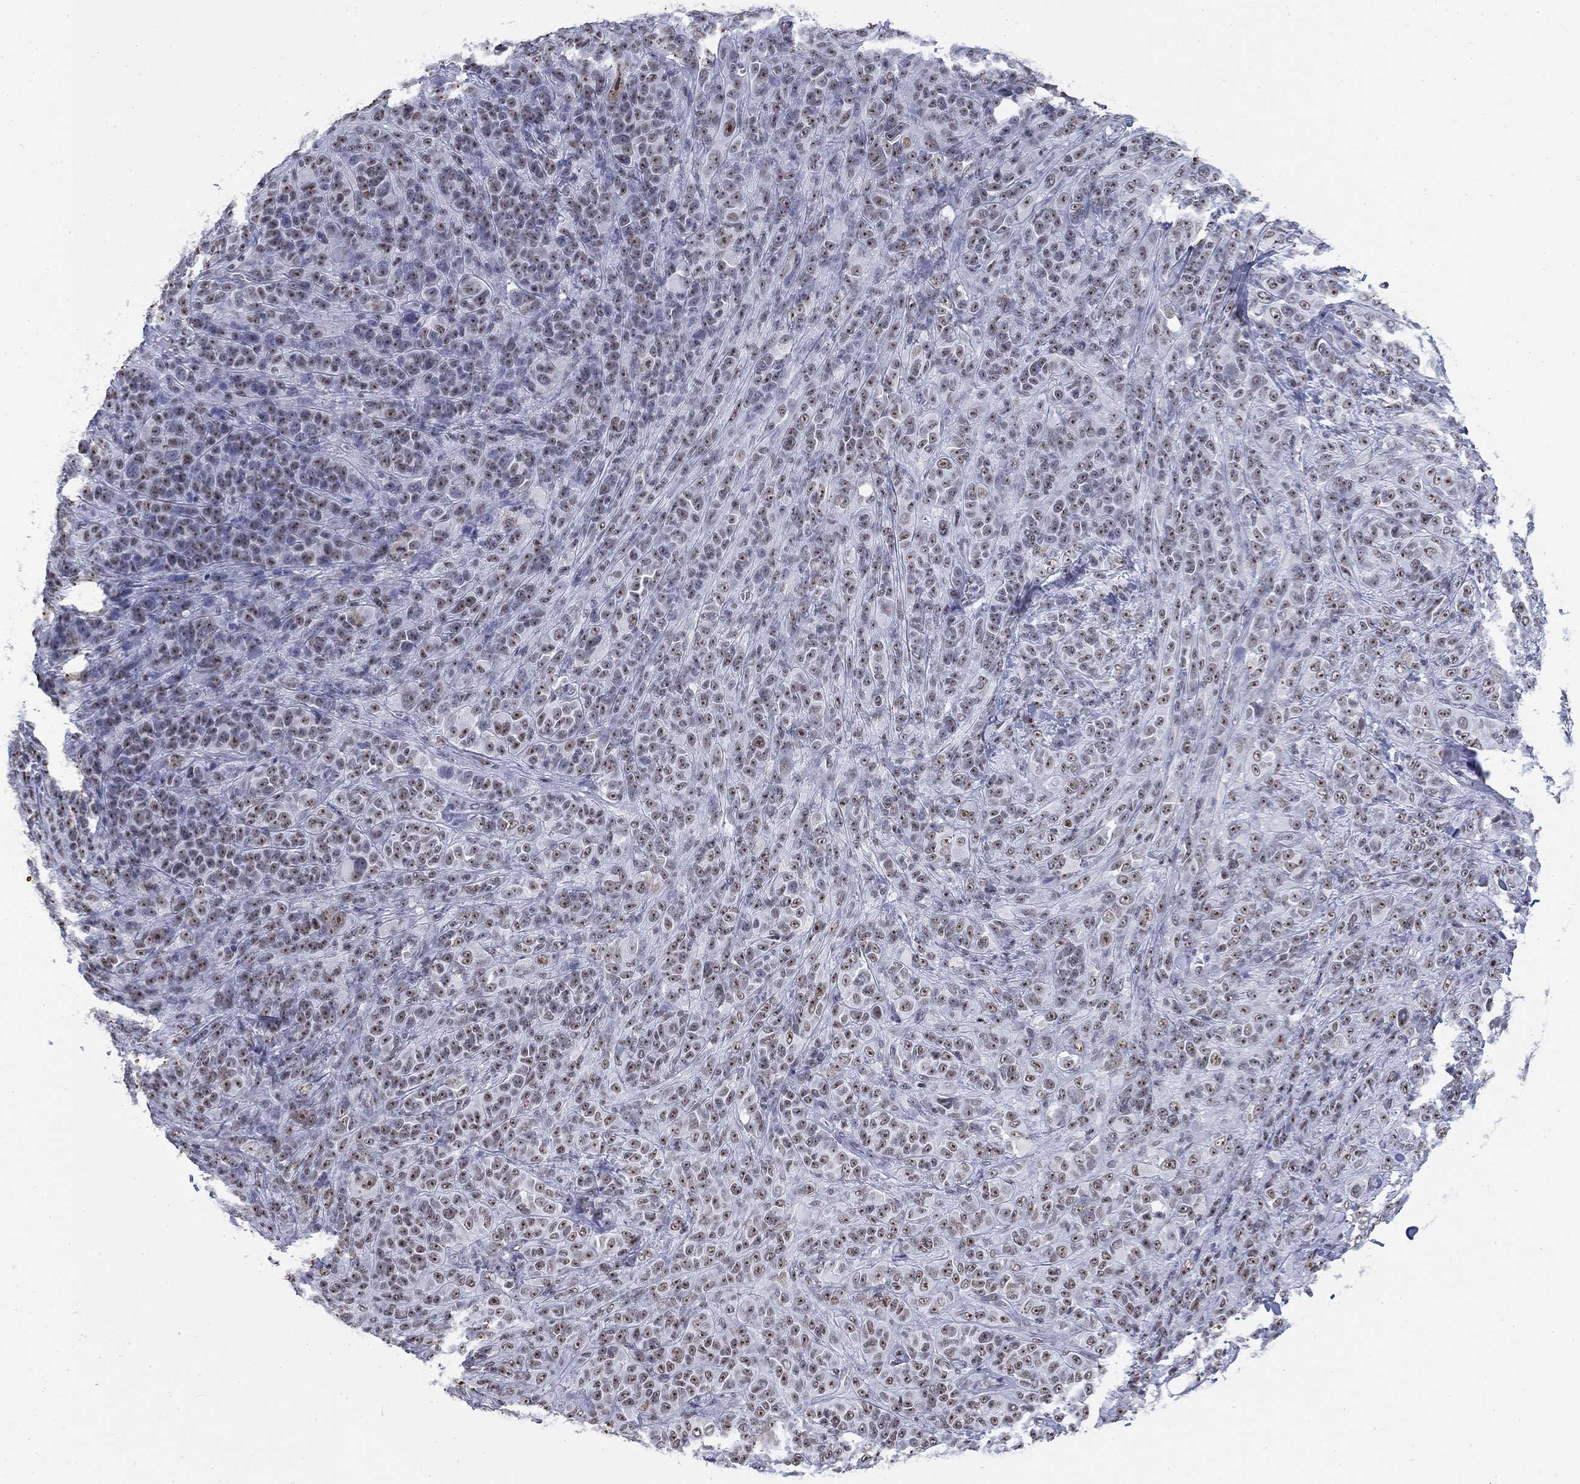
{"staining": {"intensity": "moderate", "quantity": ">75%", "location": "nuclear"}, "tissue": "melanoma", "cell_type": "Tumor cells", "image_type": "cancer", "snomed": [{"axis": "morphology", "description": "Malignant melanoma, NOS"}, {"axis": "topography", "description": "Skin"}], "caption": "A photomicrograph of human malignant melanoma stained for a protein shows moderate nuclear brown staining in tumor cells.", "gene": "CSRNP3", "patient": {"sex": "female", "age": 87}}